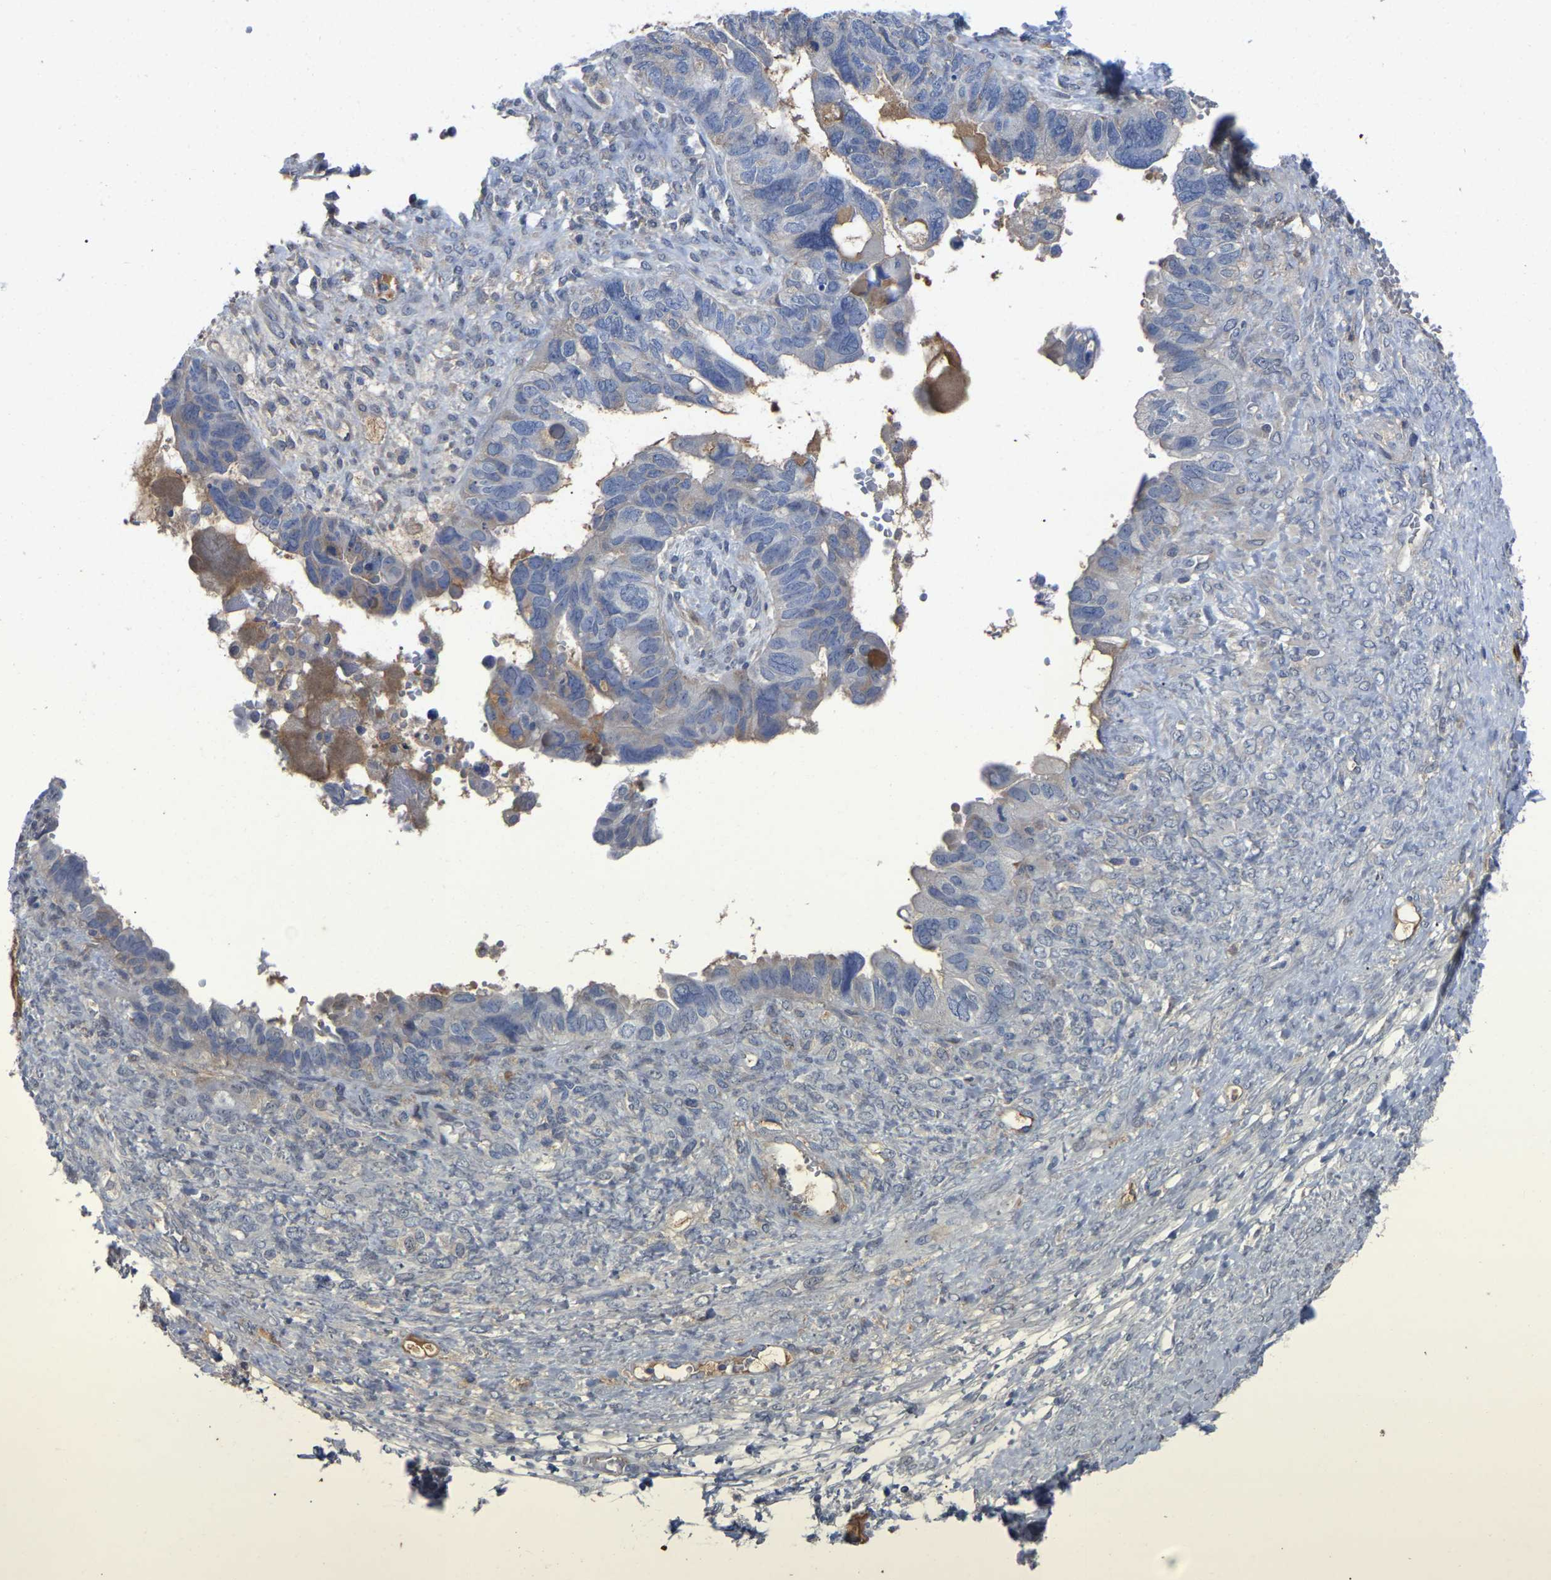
{"staining": {"intensity": "negative", "quantity": "none", "location": "none"}, "tissue": "ovarian cancer", "cell_type": "Tumor cells", "image_type": "cancer", "snomed": [{"axis": "morphology", "description": "Cystadenocarcinoma, serous, NOS"}, {"axis": "topography", "description": "Ovary"}], "caption": "Ovarian serous cystadenocarcinoma was stained to show a protein in brown. There is no significant staining in tumor cells.", "gene": "SMPD2", "patient": {"sex": "female", "age": 79}}